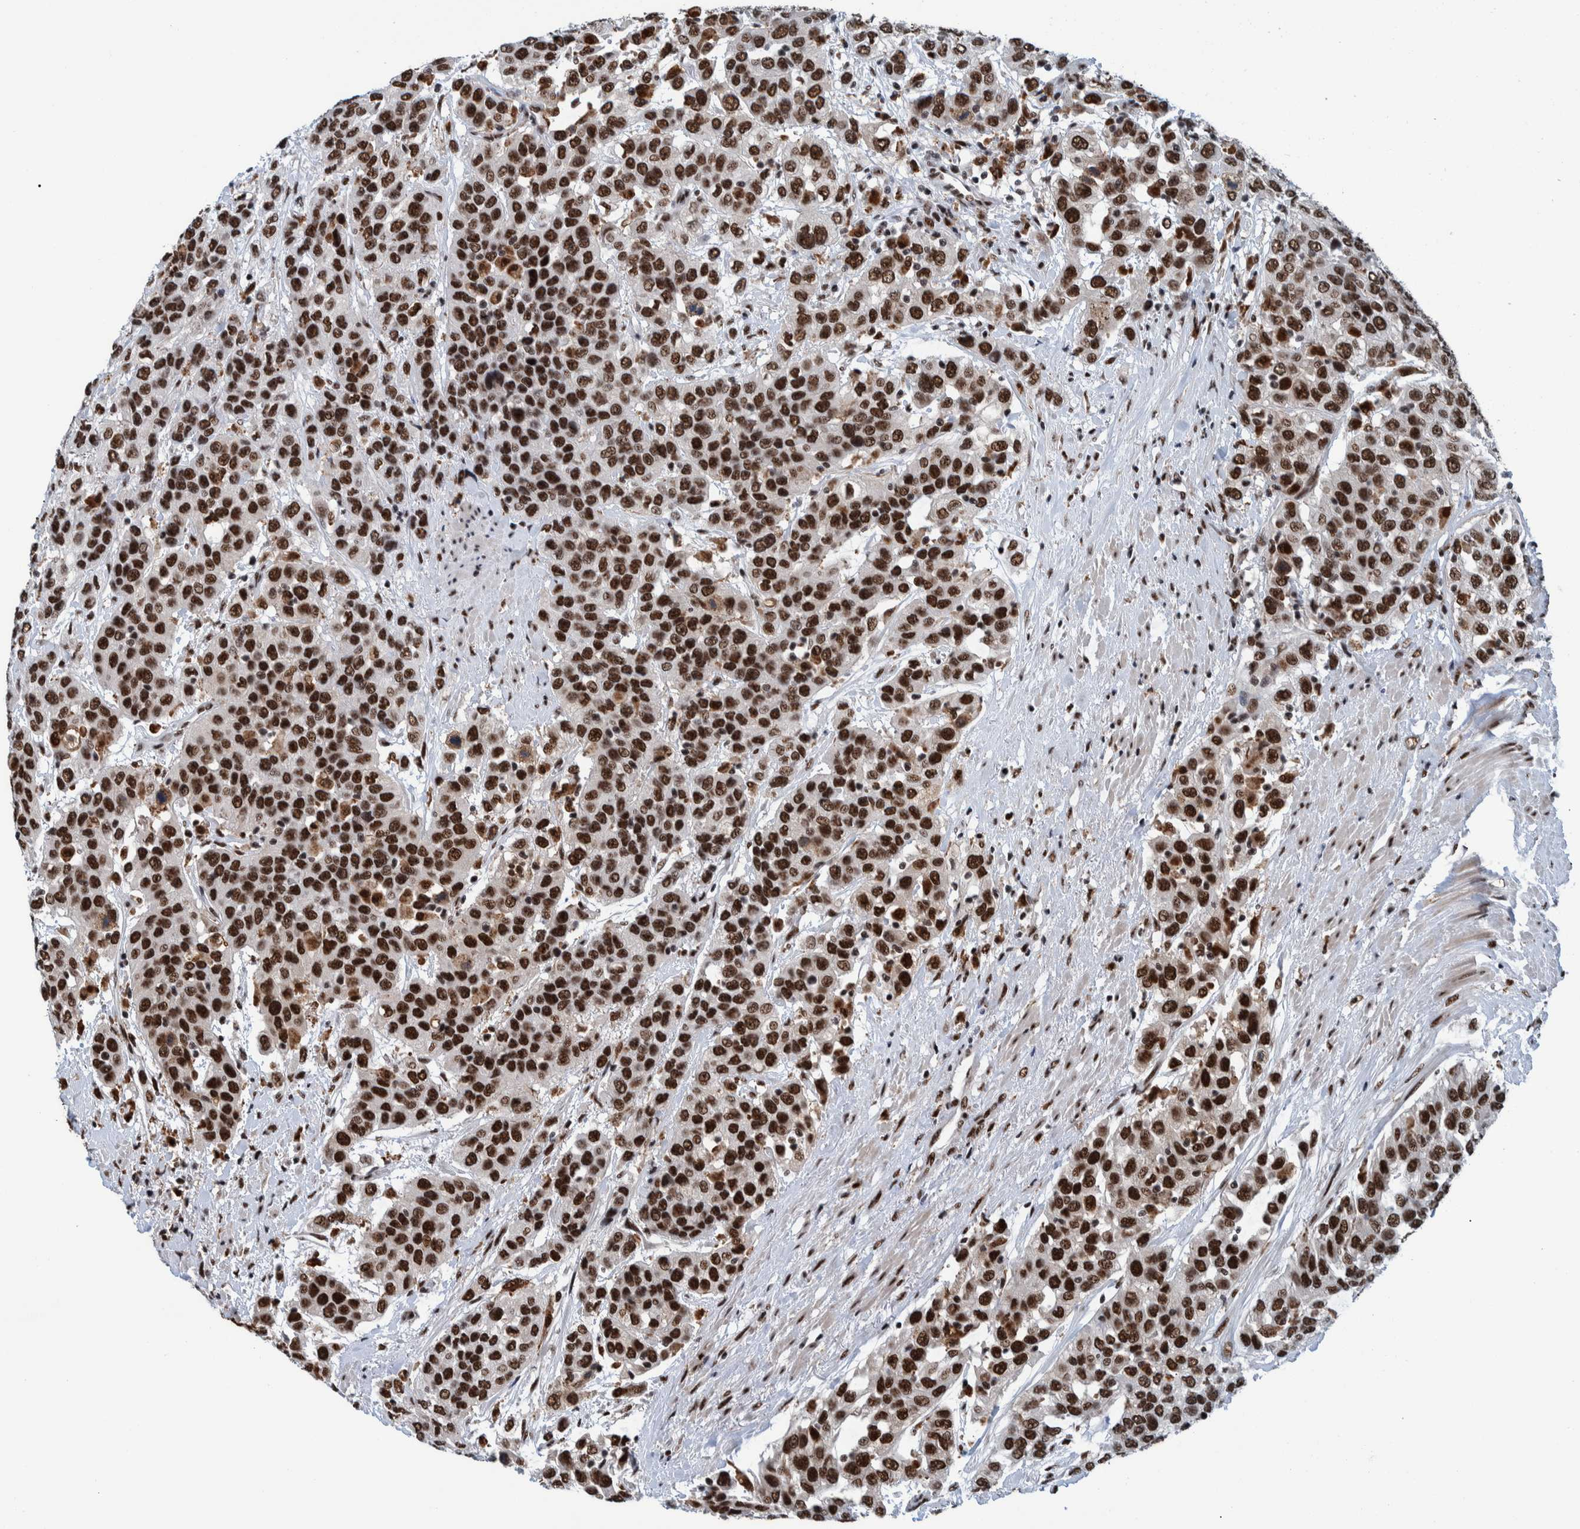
{"staining": {"intensity": "strong", "quantity": ">75%", "location": "nuclear"}, "tissue": "urothelial cancer", "cell_type": "Tumor cells", "image_type": "cancer", "snomed": [{"axis": "morphology", "description": "Urothelial carcinoma, High grade"}, {"axis": "topography", "description": "Urinary bladder"}], "caption": "Urothelial cancer was stained to show a protein in brown. There is high levels of strong nuclear staining in approximately >75% of tumor cells.", "gene": "EFTUD2", "patient": {"sex": "female", "age": 80}}